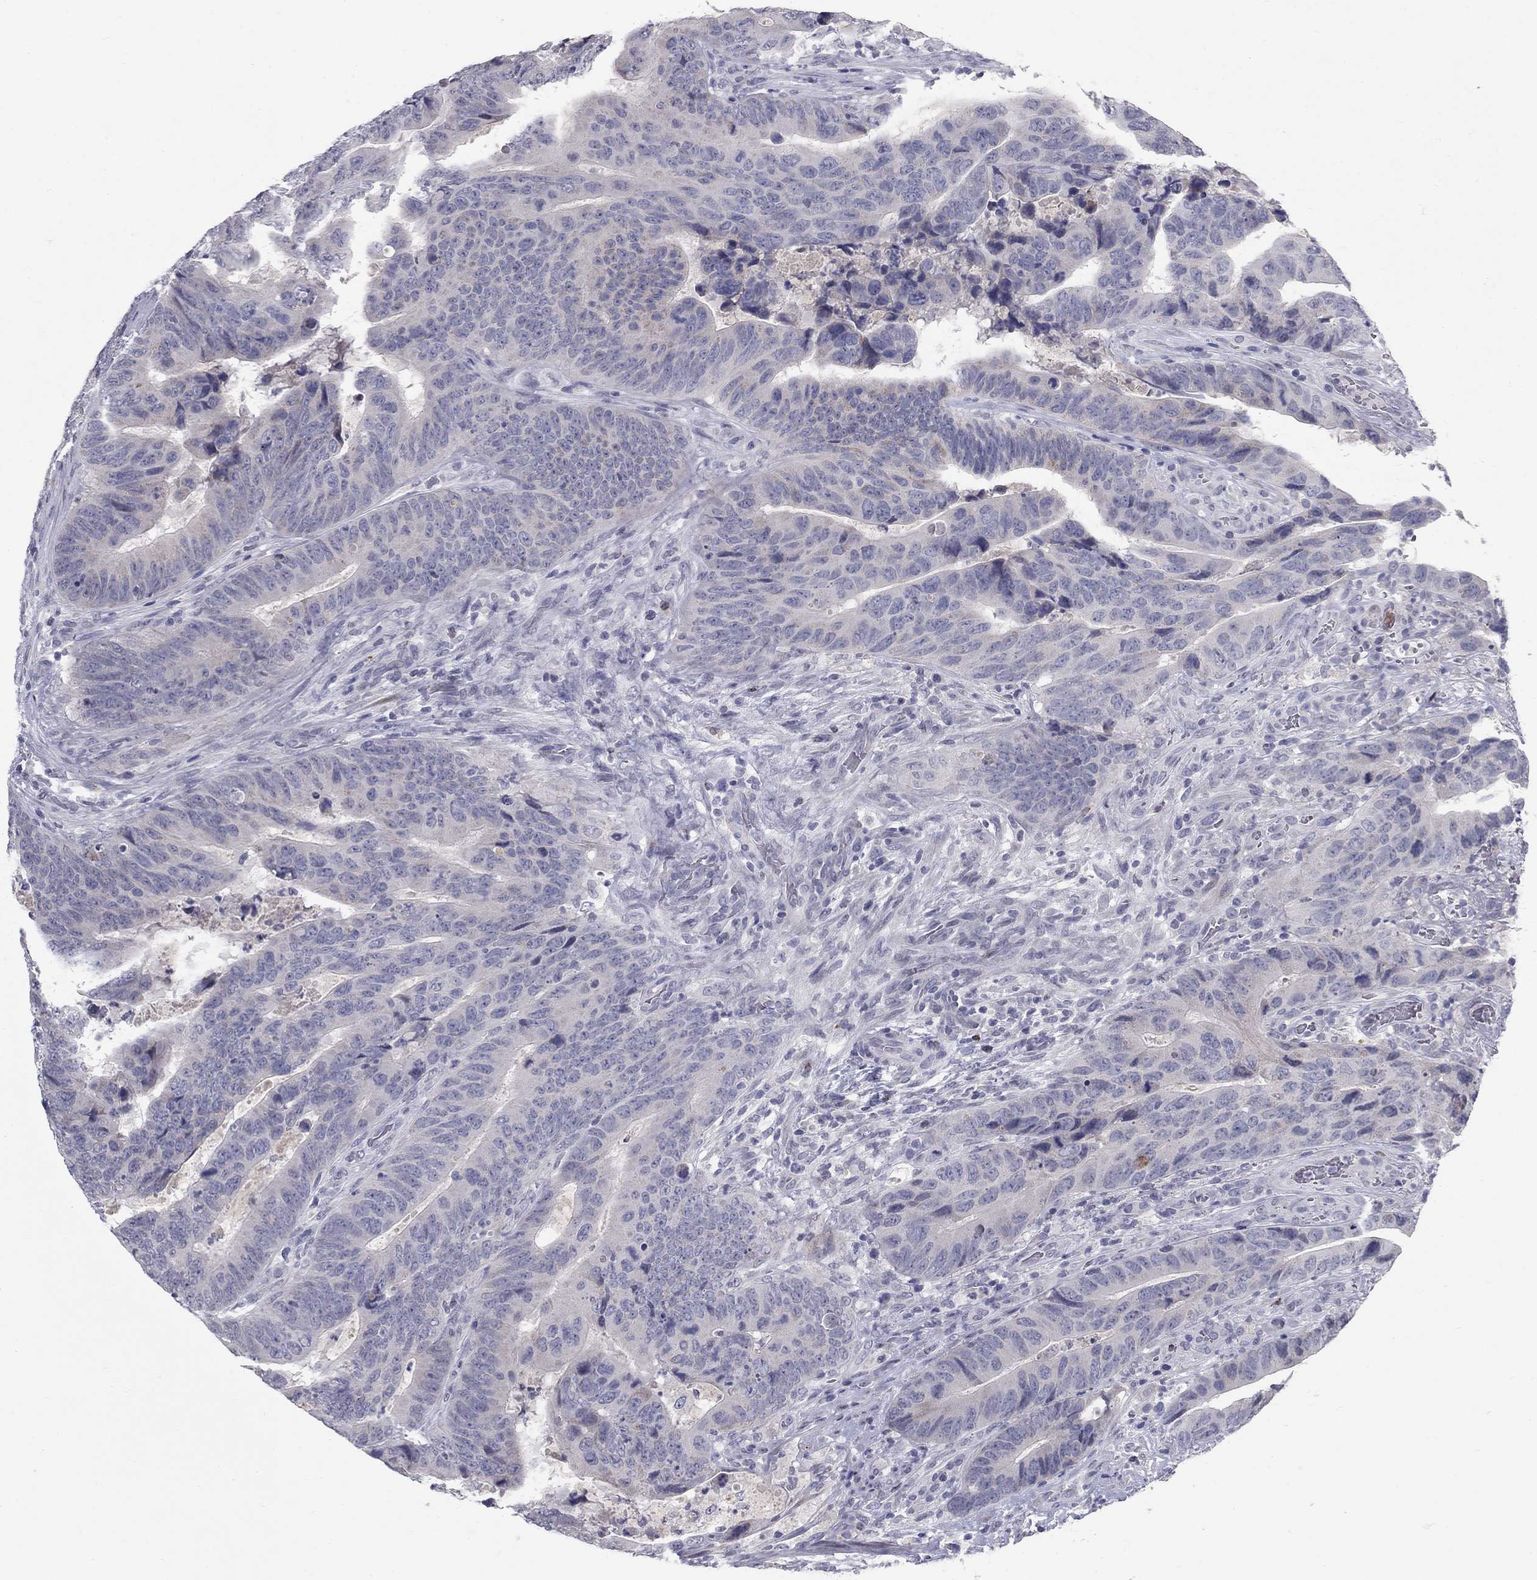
{"staining": {"intensity": "negative", "quantity": "none", "location": "none"}, "tissue": "colorectal cancer", "cell_type": "Tumor cells", "image_type": "cancer", "snomed": [{"axis": "morphology", "description": "Adenocarcinoma, NOS"}, {"axis": "topography", "description": "Colon"}], "caption": "Tumor cells show no significant protein expression in colorectal cancer (adenocarcinoma).", "gene": "NTRK2", "patient": {"sex": "female", "age": 56}}